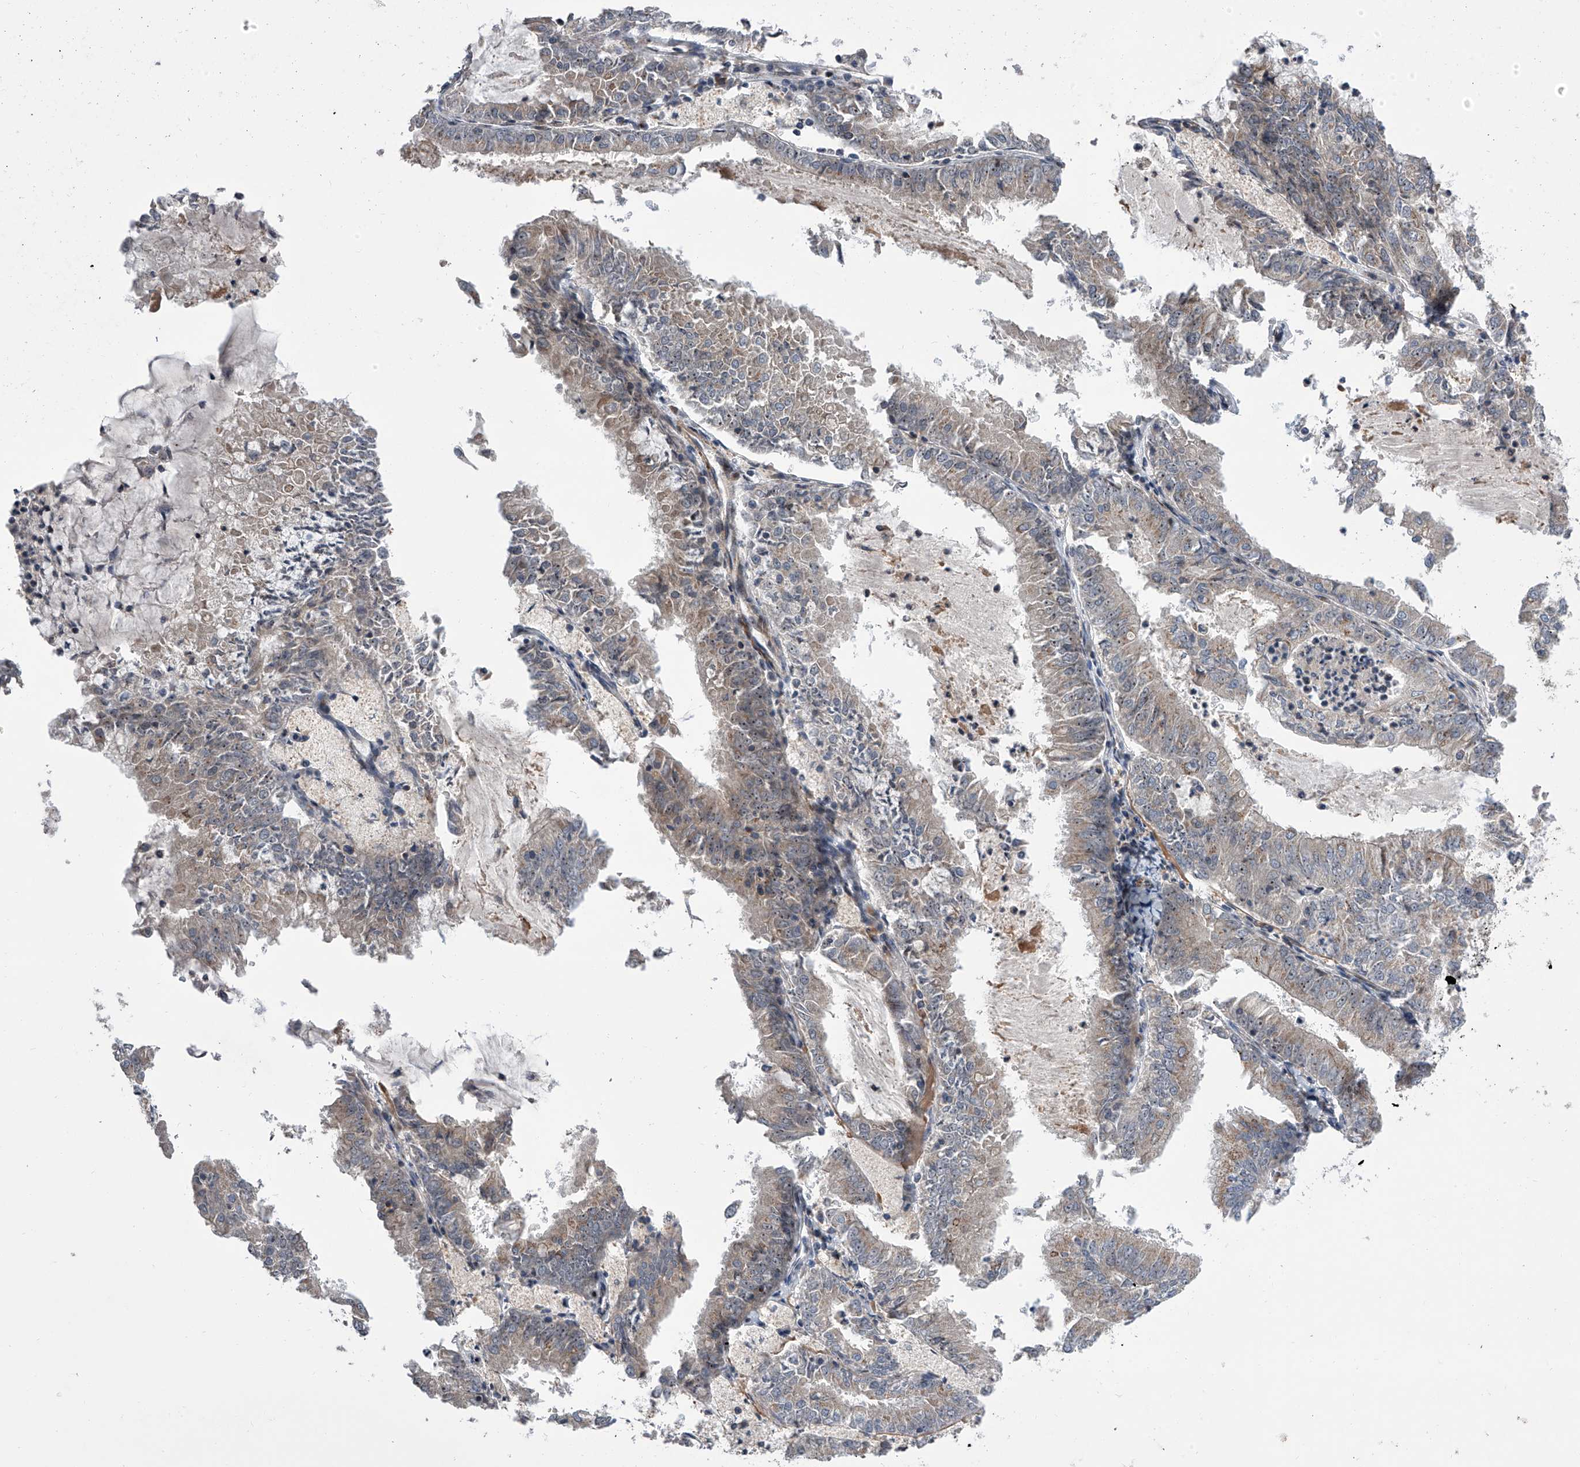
{"staining": {"intensity": "negative", "quantity": "none", "location": "none"}, "tissue": "endometrial cancer", "cell_type": "Tumor cells", "image_type": "cancer", "snomed": [{"axis": "morphology", "description": "Adenocarcinoma, NOS"}, {"axis": "topography", "description": "Endometrium"}], "caption": "Protein analysis of adenocarcinoma (endometrial) exhibits no significant staining in tumor cells.", "gene": "DLGAP2", "patient": {"sex": "female", "age": 57}}